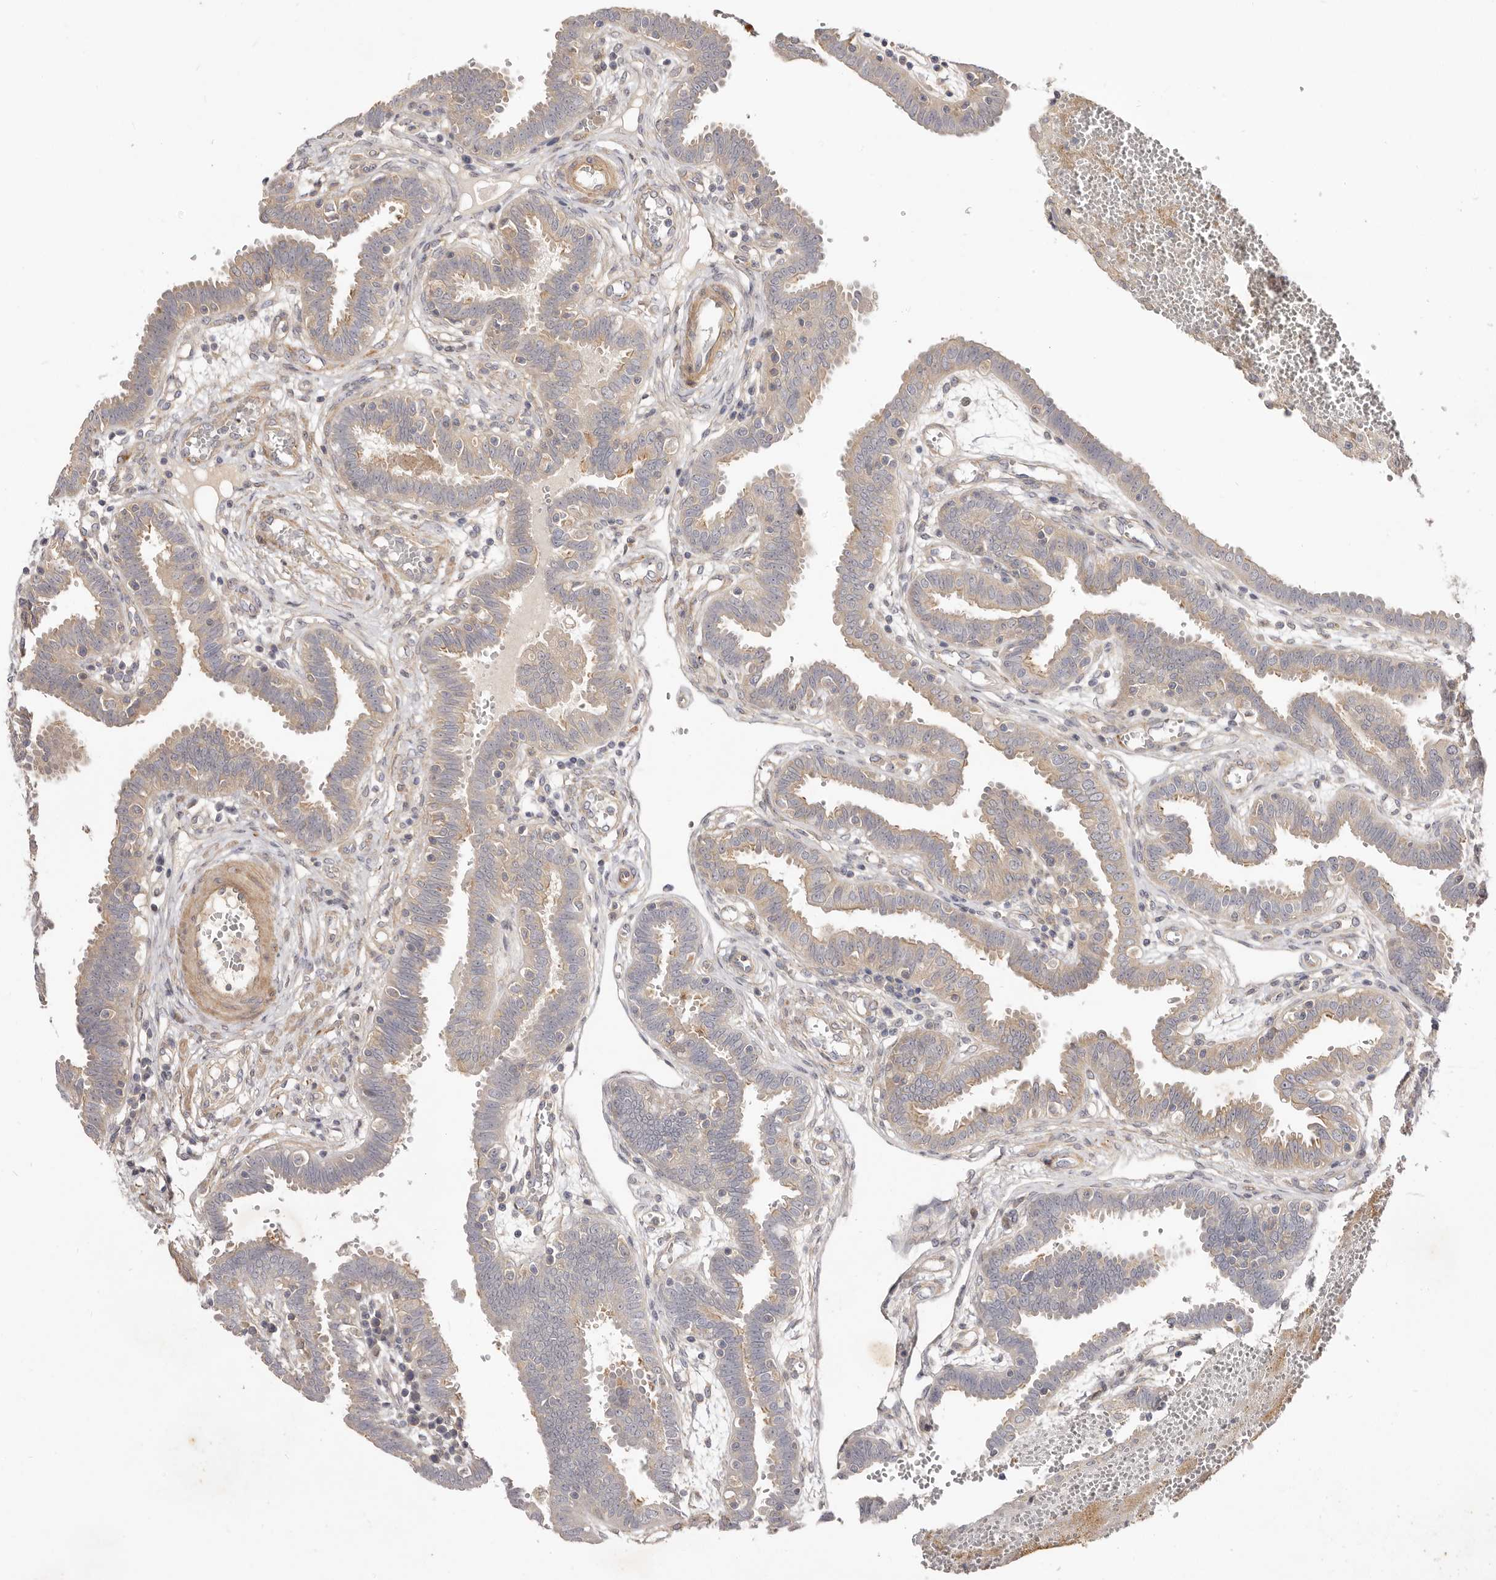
{"staining": {"intensity": "weak", "quantity": "25%-75%", "location": "cytoplasmic/membranous"}, "tissue": "fallopian tube", "cell_type": "Glandular cells", "image_type": "normal", "snomed": [{"axis": "morphology", "description": "Normal tissue, NOS"}, {"axis": "topography", "description": "Fallopian tube"}, {"axis": "topography", "description": "Placenta"}], "caption": "Brown immunohistochemical staining in benign human fallopian tube exhibits weak cytoplasmic/membranous staining in approximately 25%-75% of glandular cells. (IHC, brightfield microscopy, high magnification).", "gene": "ADAMTS9", "patient": {"sex": "female", "age": 32}}